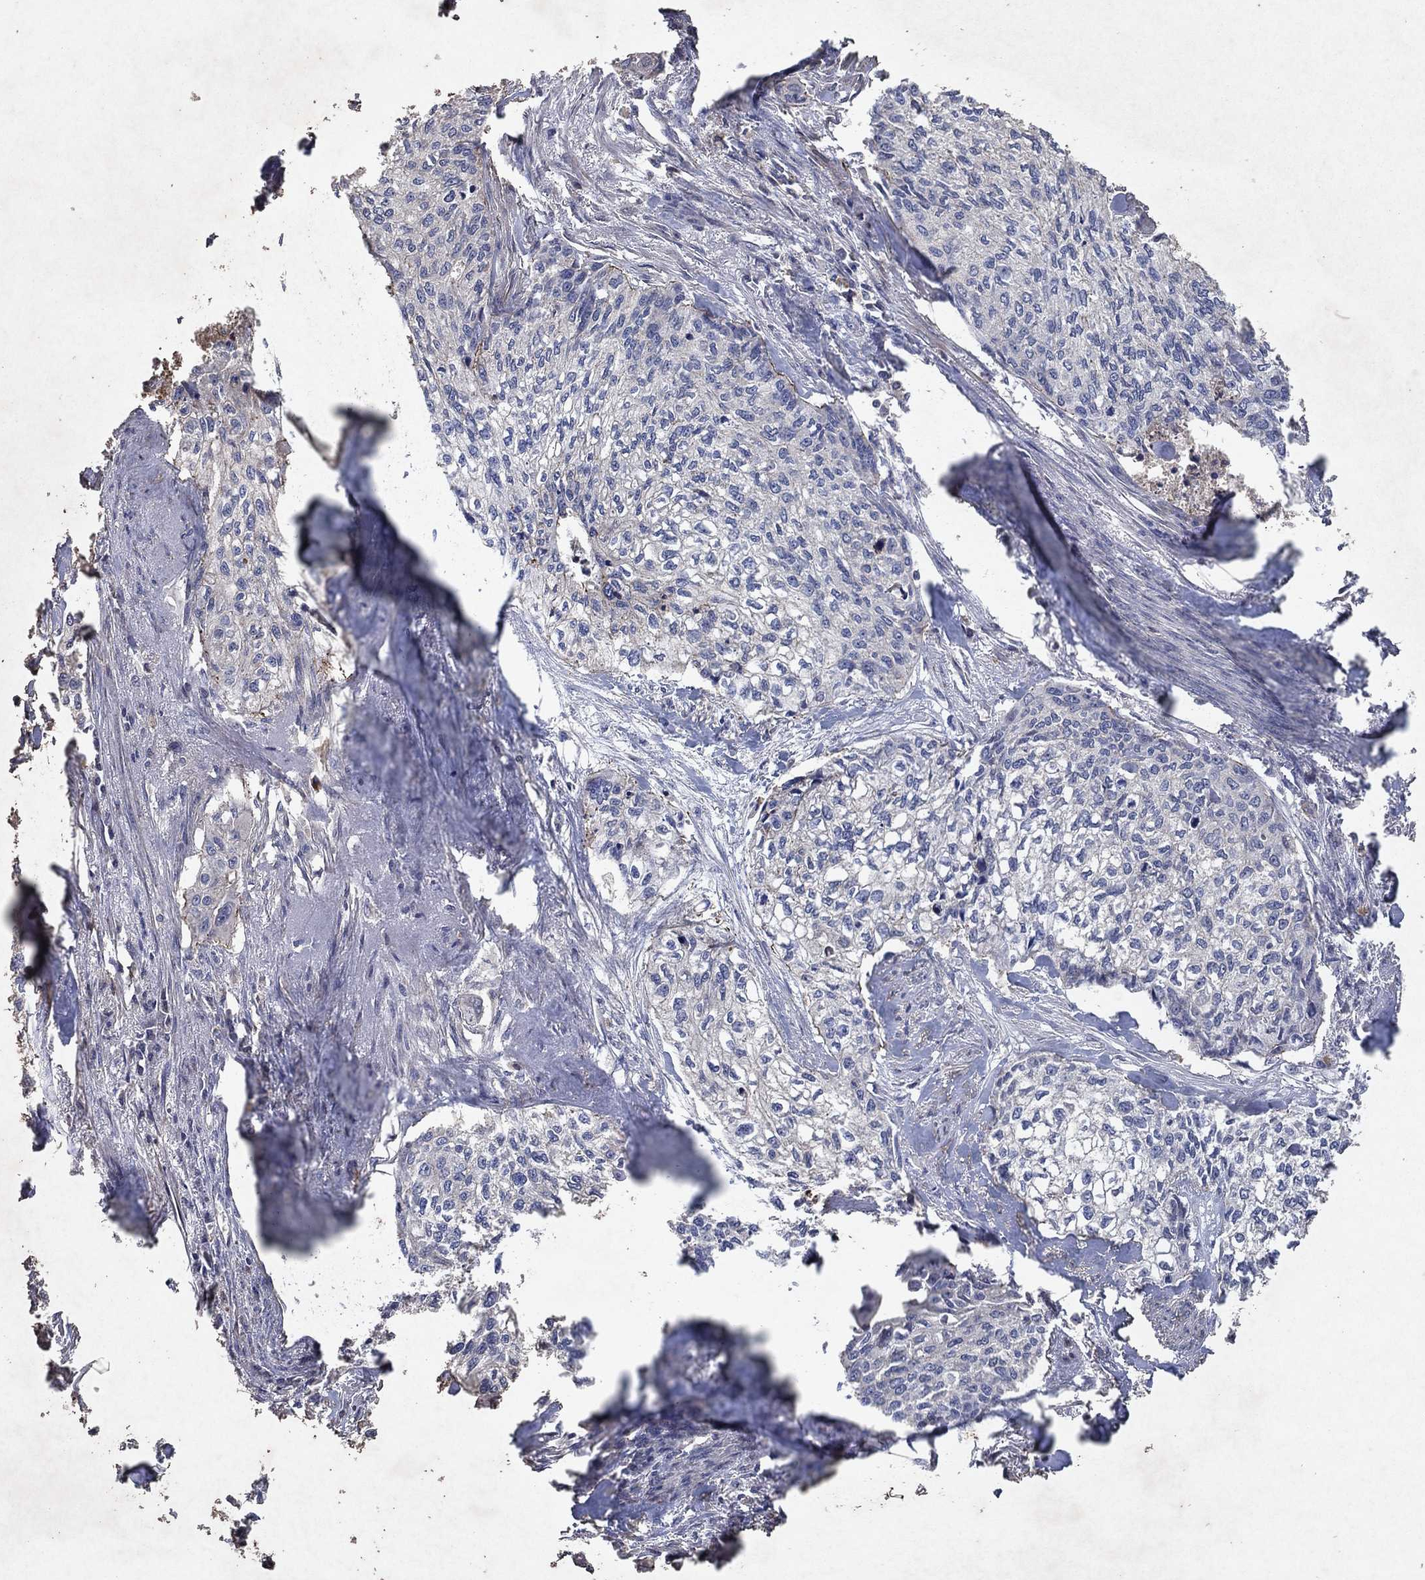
{"staining": {"intensity": "negative", "quantity": "none", "location": "none"}, "tissue": "cervical cancer", "cell_type": "Tumor cells", "image_type": "cancer", "snomed": [{"axis": "morphology", "description": "Squamous cell carcinoma, NOS"}, {"axis": "topography", "description": "Cervix"}], "caption": "Protein analysis of cervical squamous cell carcinoma exhibits no significant expression in tumor cells.", "gene": "FRG1", "patient": {"sex": "female", "age": 58}}